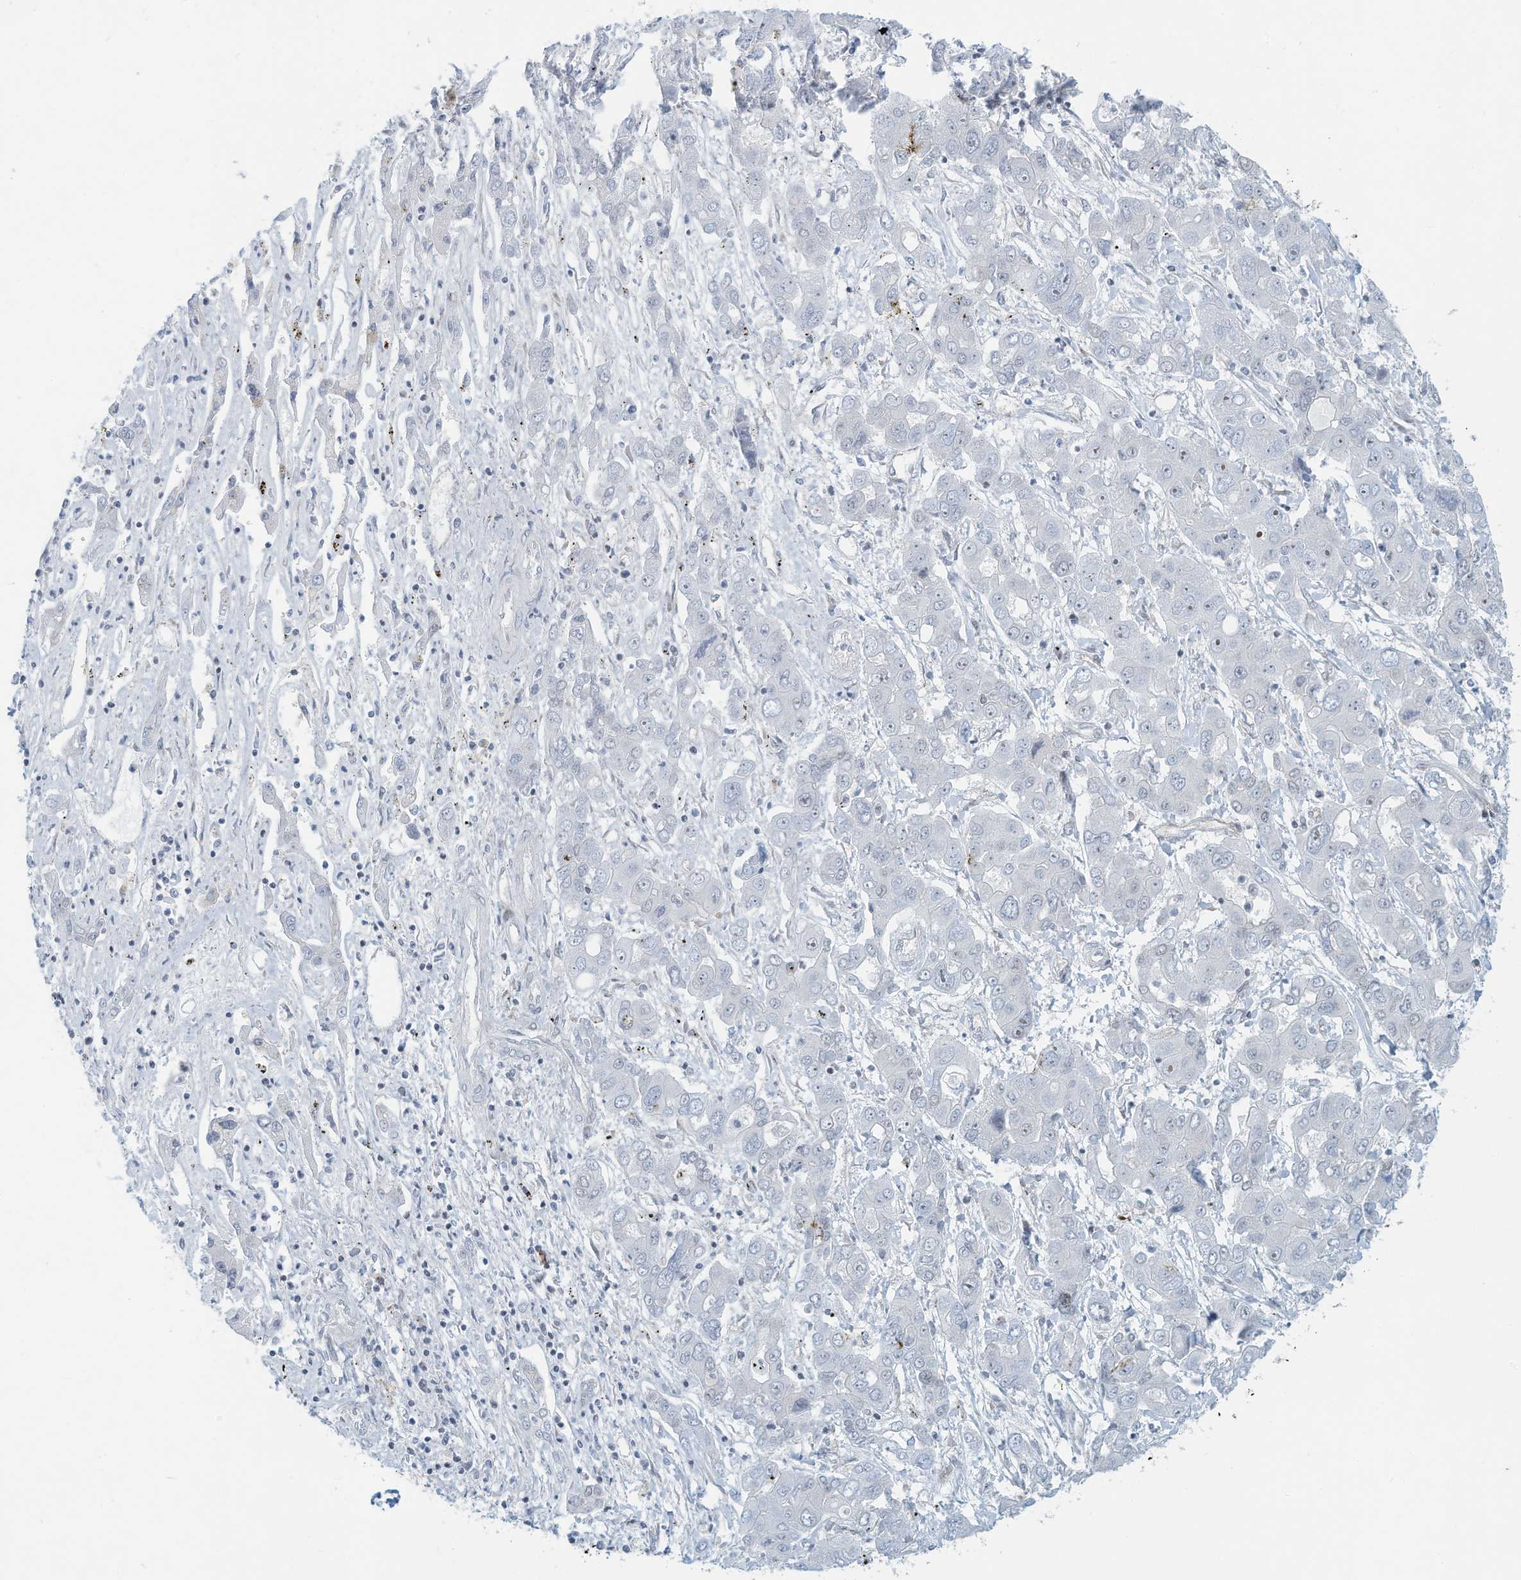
{"staining": {"intensity": "negative", "quantity": "none", "location": "none"}, "tissue": "liver cancer", "cell_type": "Tumor cells", "image_type": "cancer", "snomed": [{"axis": "morphology", "description": "Cholangiocarcinoma"}, {"axis": "topography", "description": "Liver"}], "caption": "Tumor cells are negative for brown protein staining in cholangiocarcinoma (liver).", "gene": "SARNP", "patient": {"sex": "male", "age": 67}}